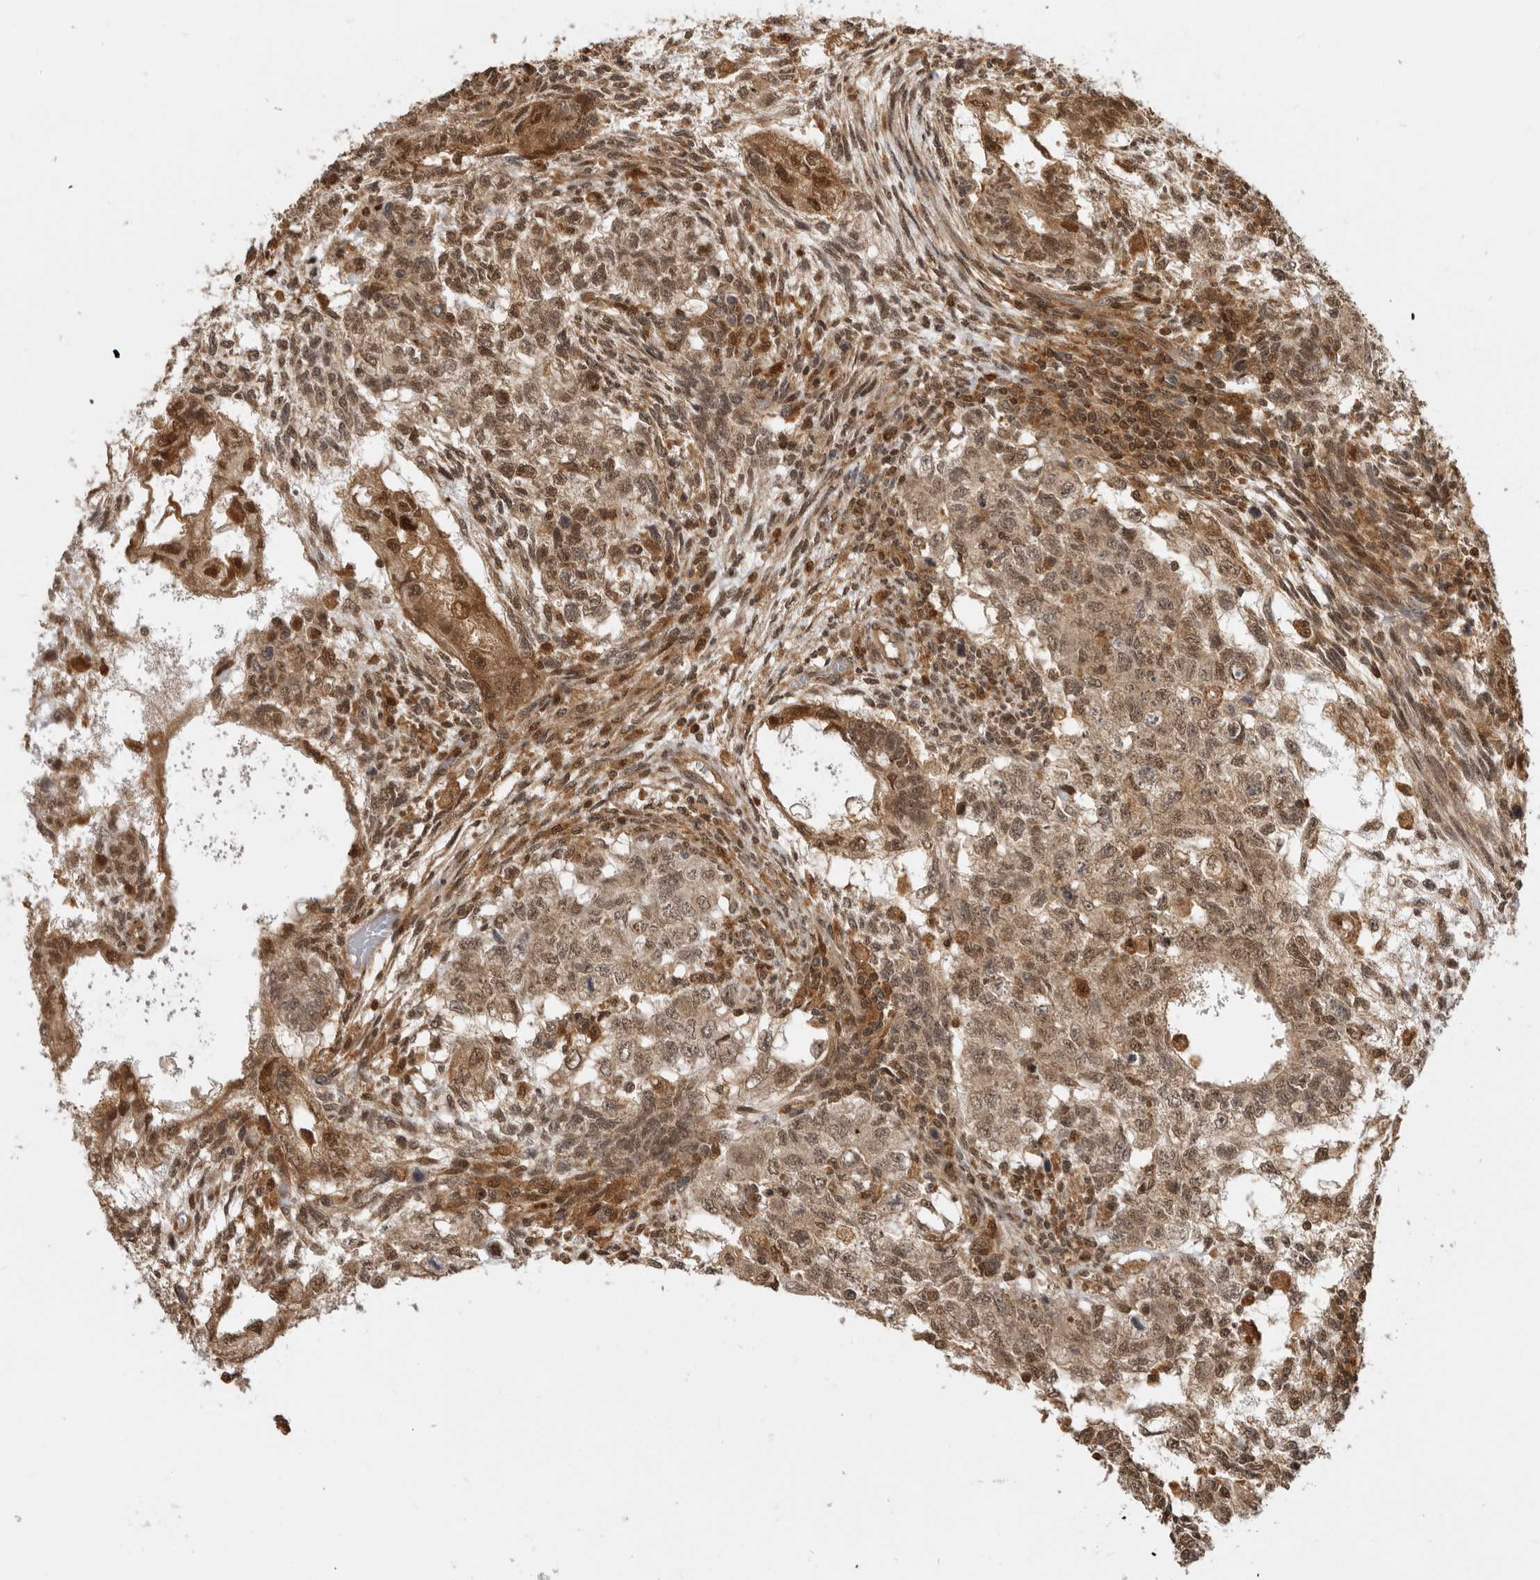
{"staining": {"intensity": "moderate", "quantity": ">75%", "location": "cytoplasmic/membranous,nuclear"}, "tissue": "testis cancer", "cell_type": "Tumor cells", "image_type": "cancer", "snomed": [{"axis": "morphology", "description": "Normal tissue, NOS"}, {"axis": "morphology", "description": "Carcinoma, Embryonal, NOS"}, {"axis": "topography", "description": "Testis"}], "caption": "The photomicrograph exhibits staining of testis cancer, revealing moderate cytoplasmic/membranous and nuclear protein positivity (brown color) within tumor cells.", "gene": "ADPRS", "patient": {"sex": "male", "age": 36}}